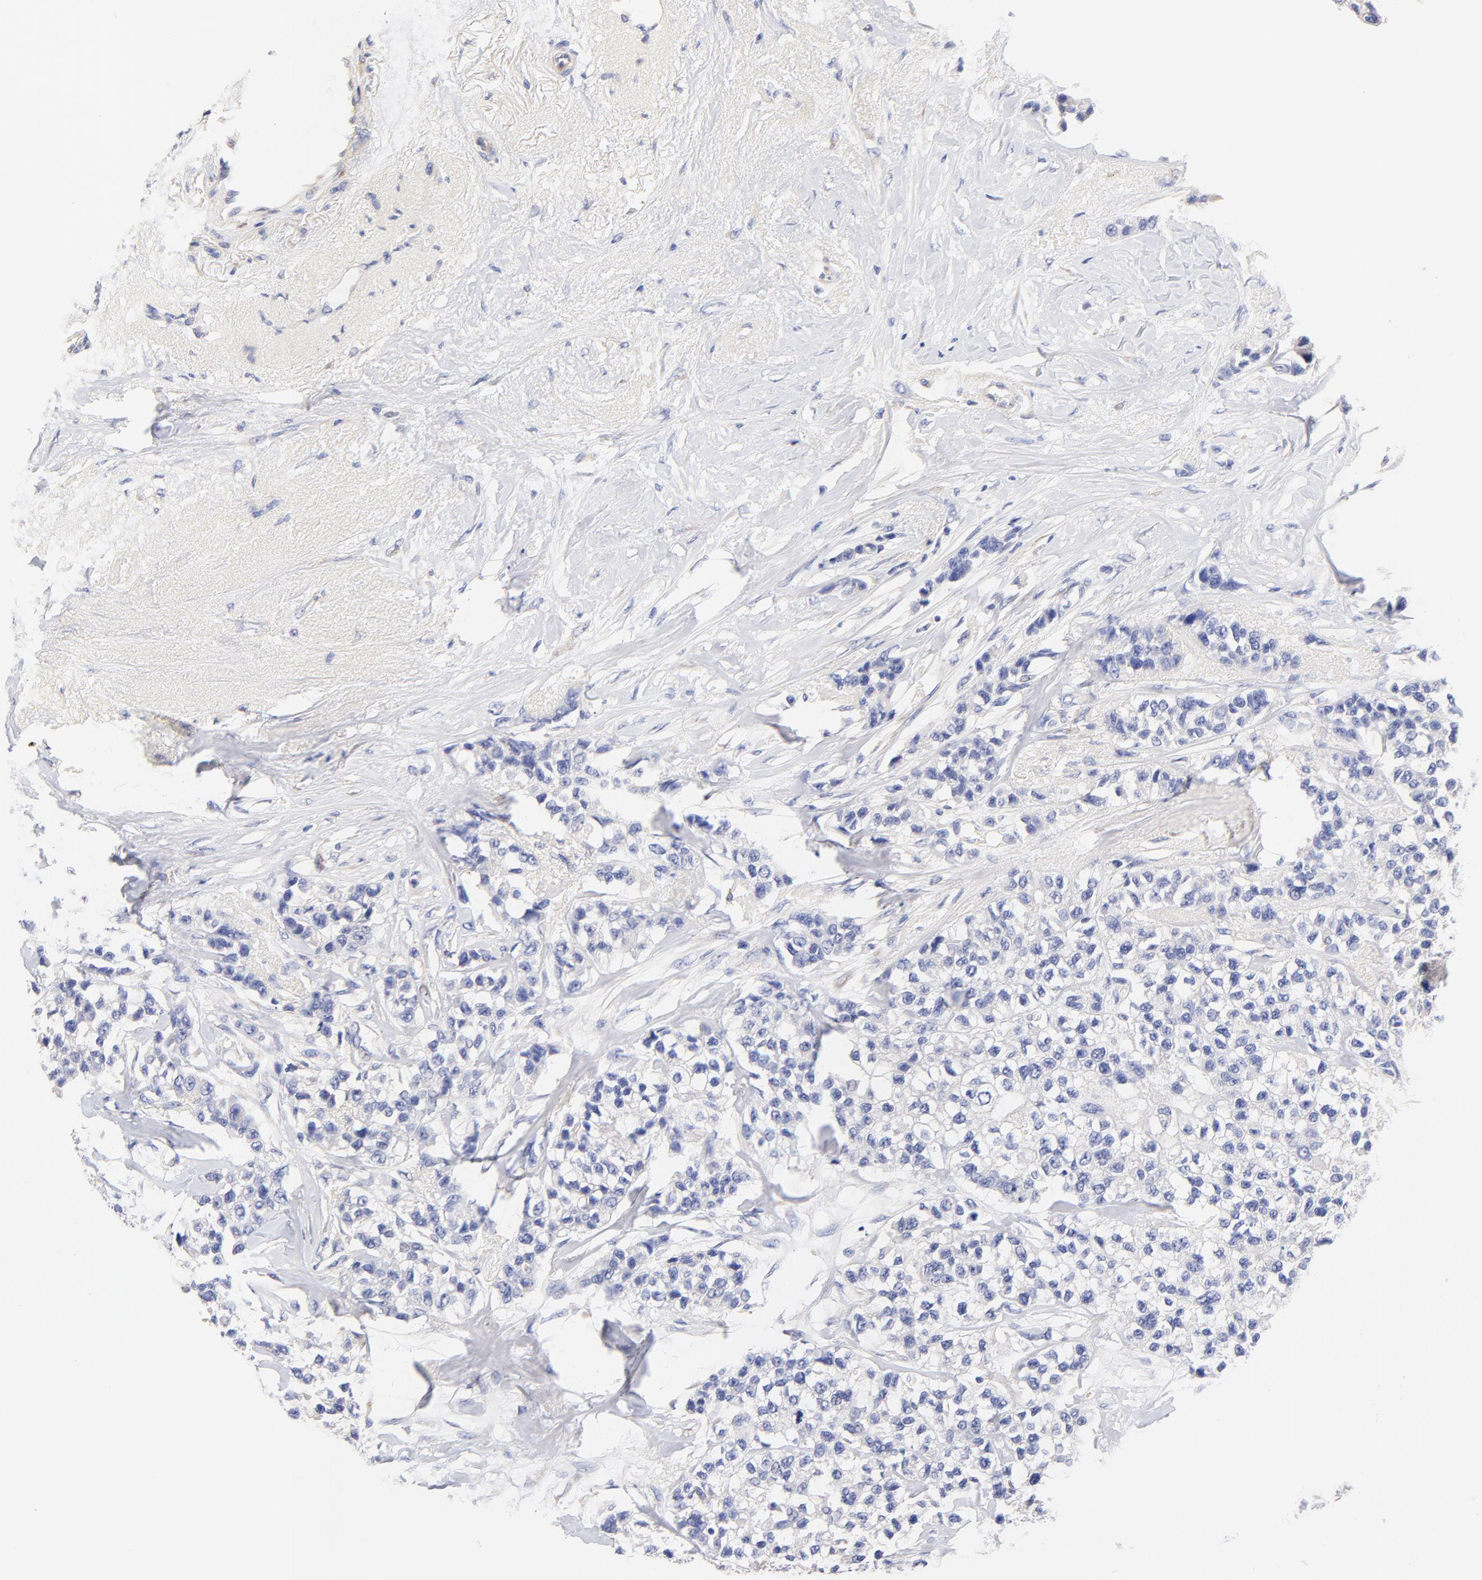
{"staining": {"intensity": "negative", "quantity": "none", "location": "none"}, "tissue": "breast cancer", "cell_type": "Tumor cells", "image_type": "cancer", "snomed": [{"axis": "morphology", "description": "Duct carcinoma"}, {"axis": "topography", "description": "Breast"}], "caption": "There is no significant staining in tumor cells of breast cancer.", "gene": "HS3ST1", "patient": {"sex": "female", "age": 51}}